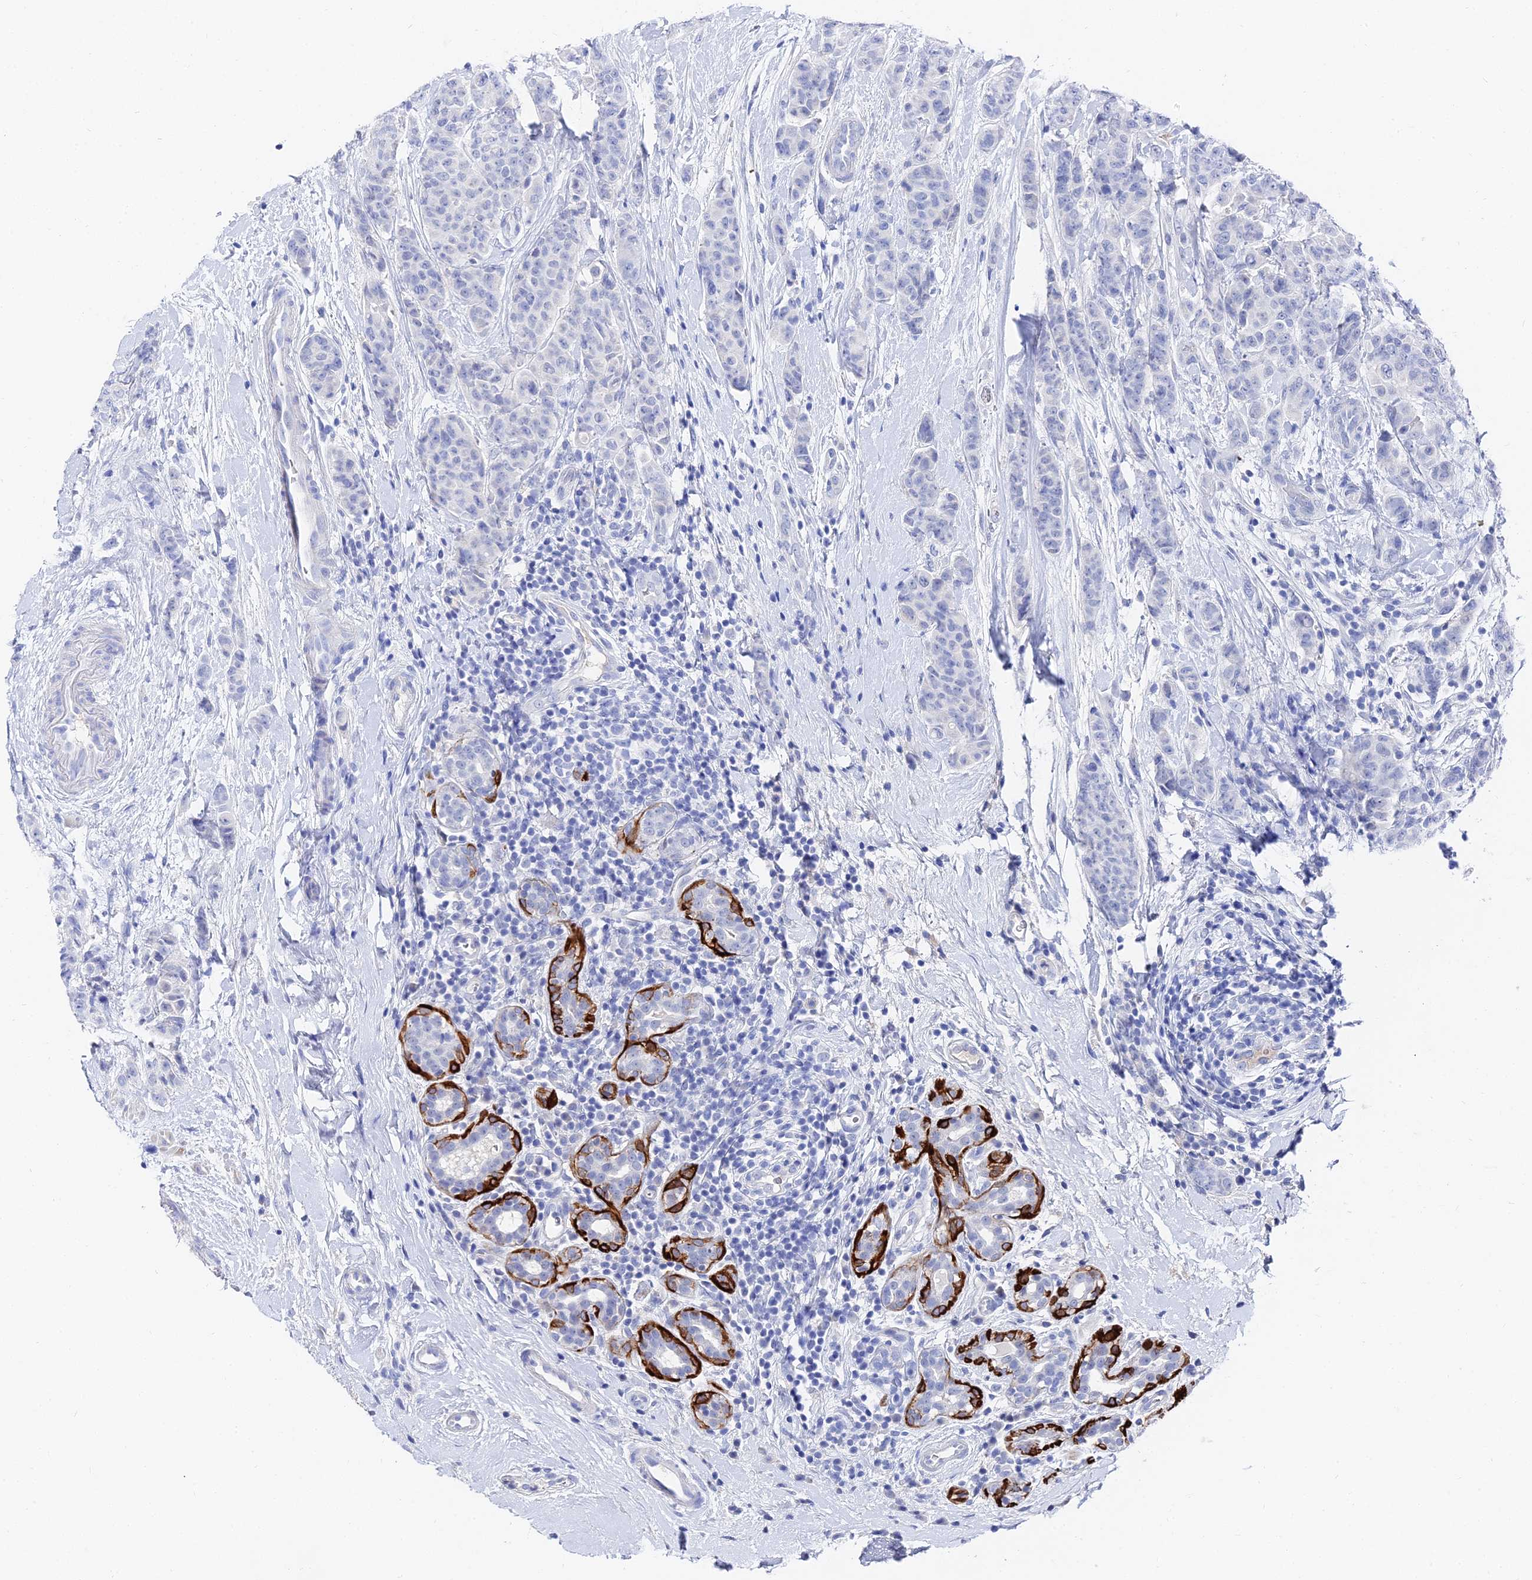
{"staining": {"intensity": "negative", "quantity": "none", "location": "none"}, "tissue": "breast cancer", "cell_type": "Tumor cells", "image_type": "cancer", "snomed": [{"axis": "morphology", "description": "Duct carcinoma"}, {"axis": "topography", "description": "Breast"}], "caption": "Tumor cells are negative for brown protein staining in breast intraductal carcinoma.", "gene": "KRT17", "patient": {"sex": "female", "age": 40}}